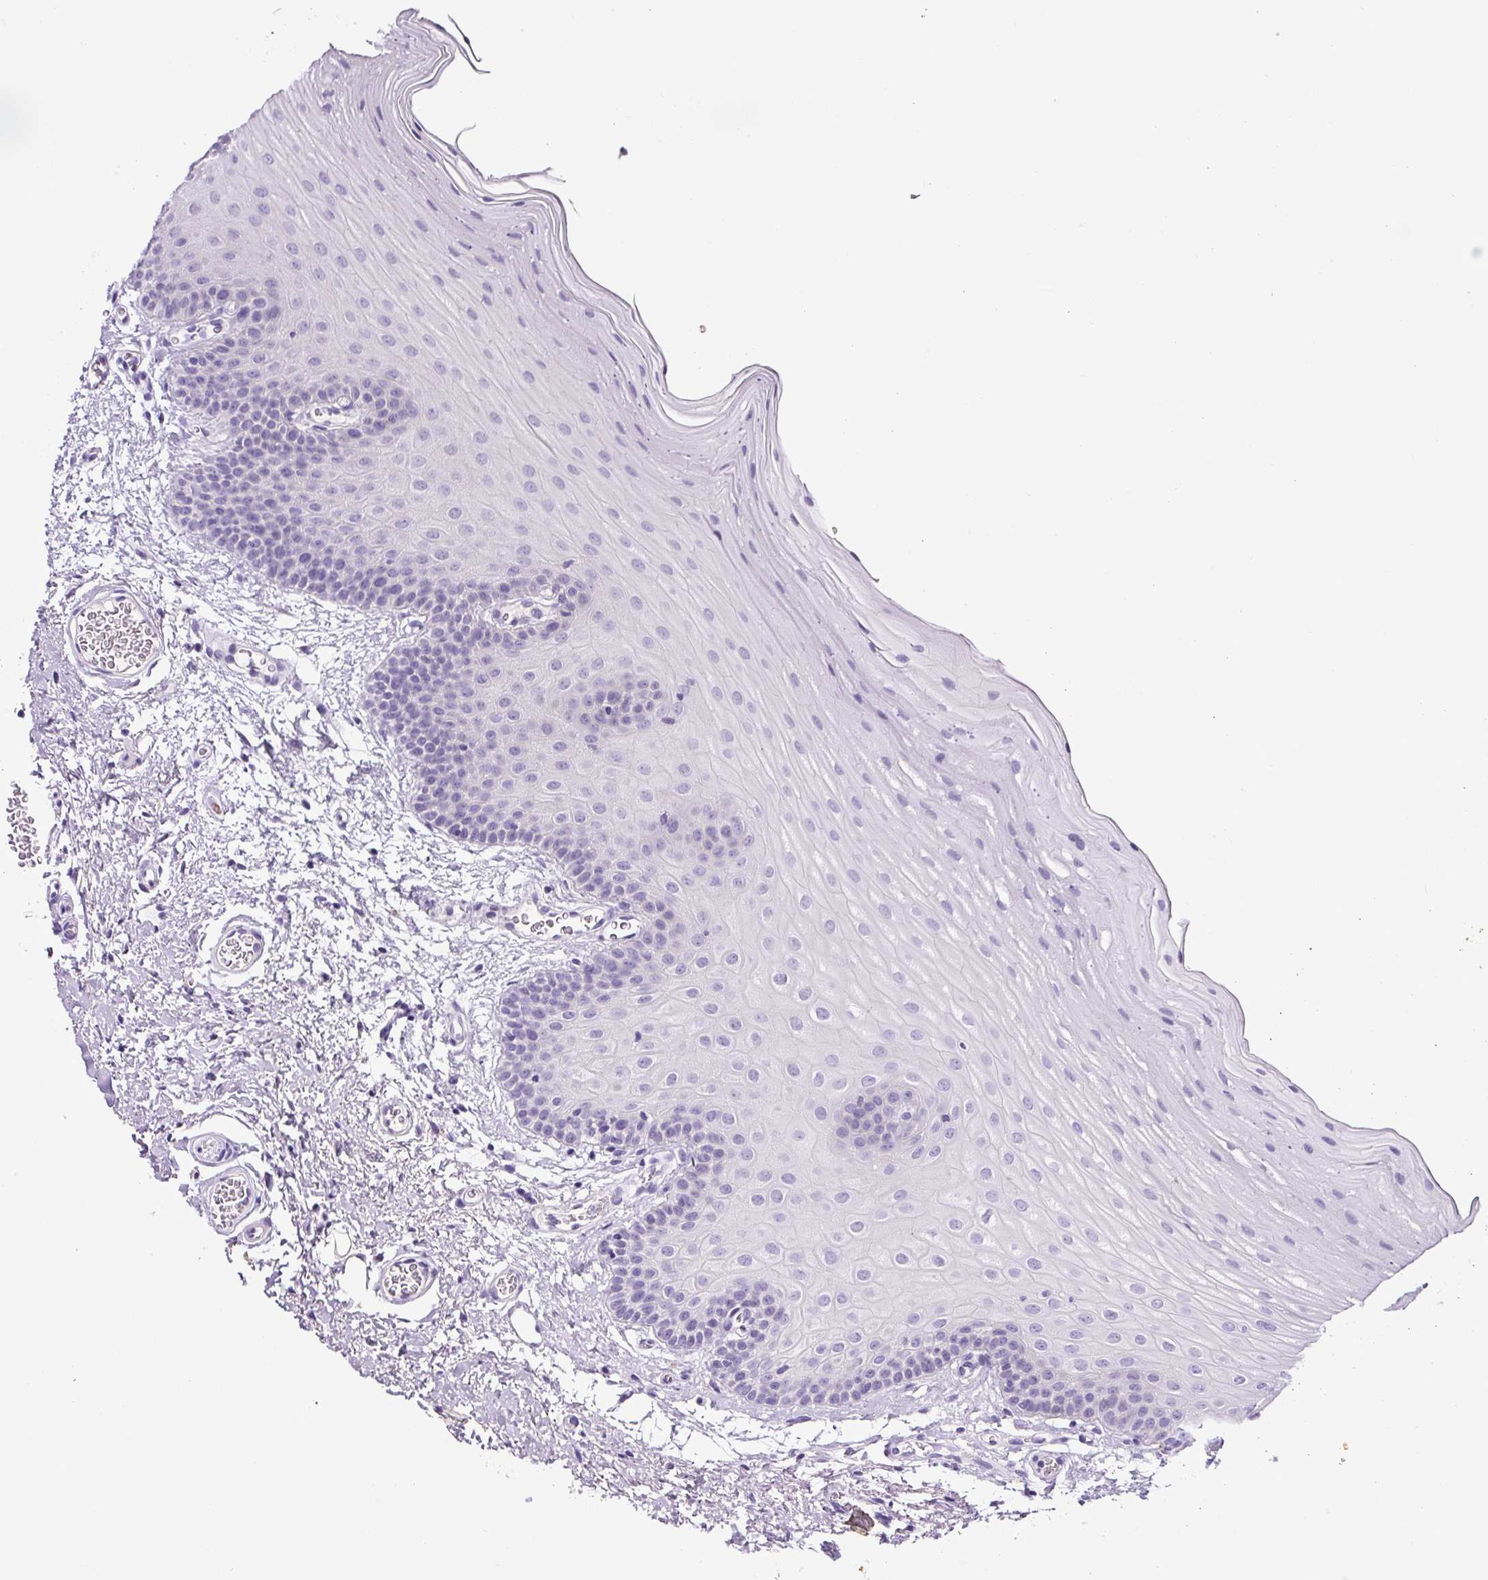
{"staining": {"intensity": "negative", "quantity": "none", "location": "none"}, "tissue": "oral mucosa", "cell_type": "Squamous epithelial cells", "image_type": "normal", "snomed": [{"axis": "morphology", "description": "Normal tissue, NOS"}, {"axis": "topography", "description": "Oral tissue"}], "caption": "Human oral mucosa stained for a protein using IHC shows no positivity in squamous epithelial cells.", "gene": "SP8", "patient": {"sex": "male", "age": 68}}